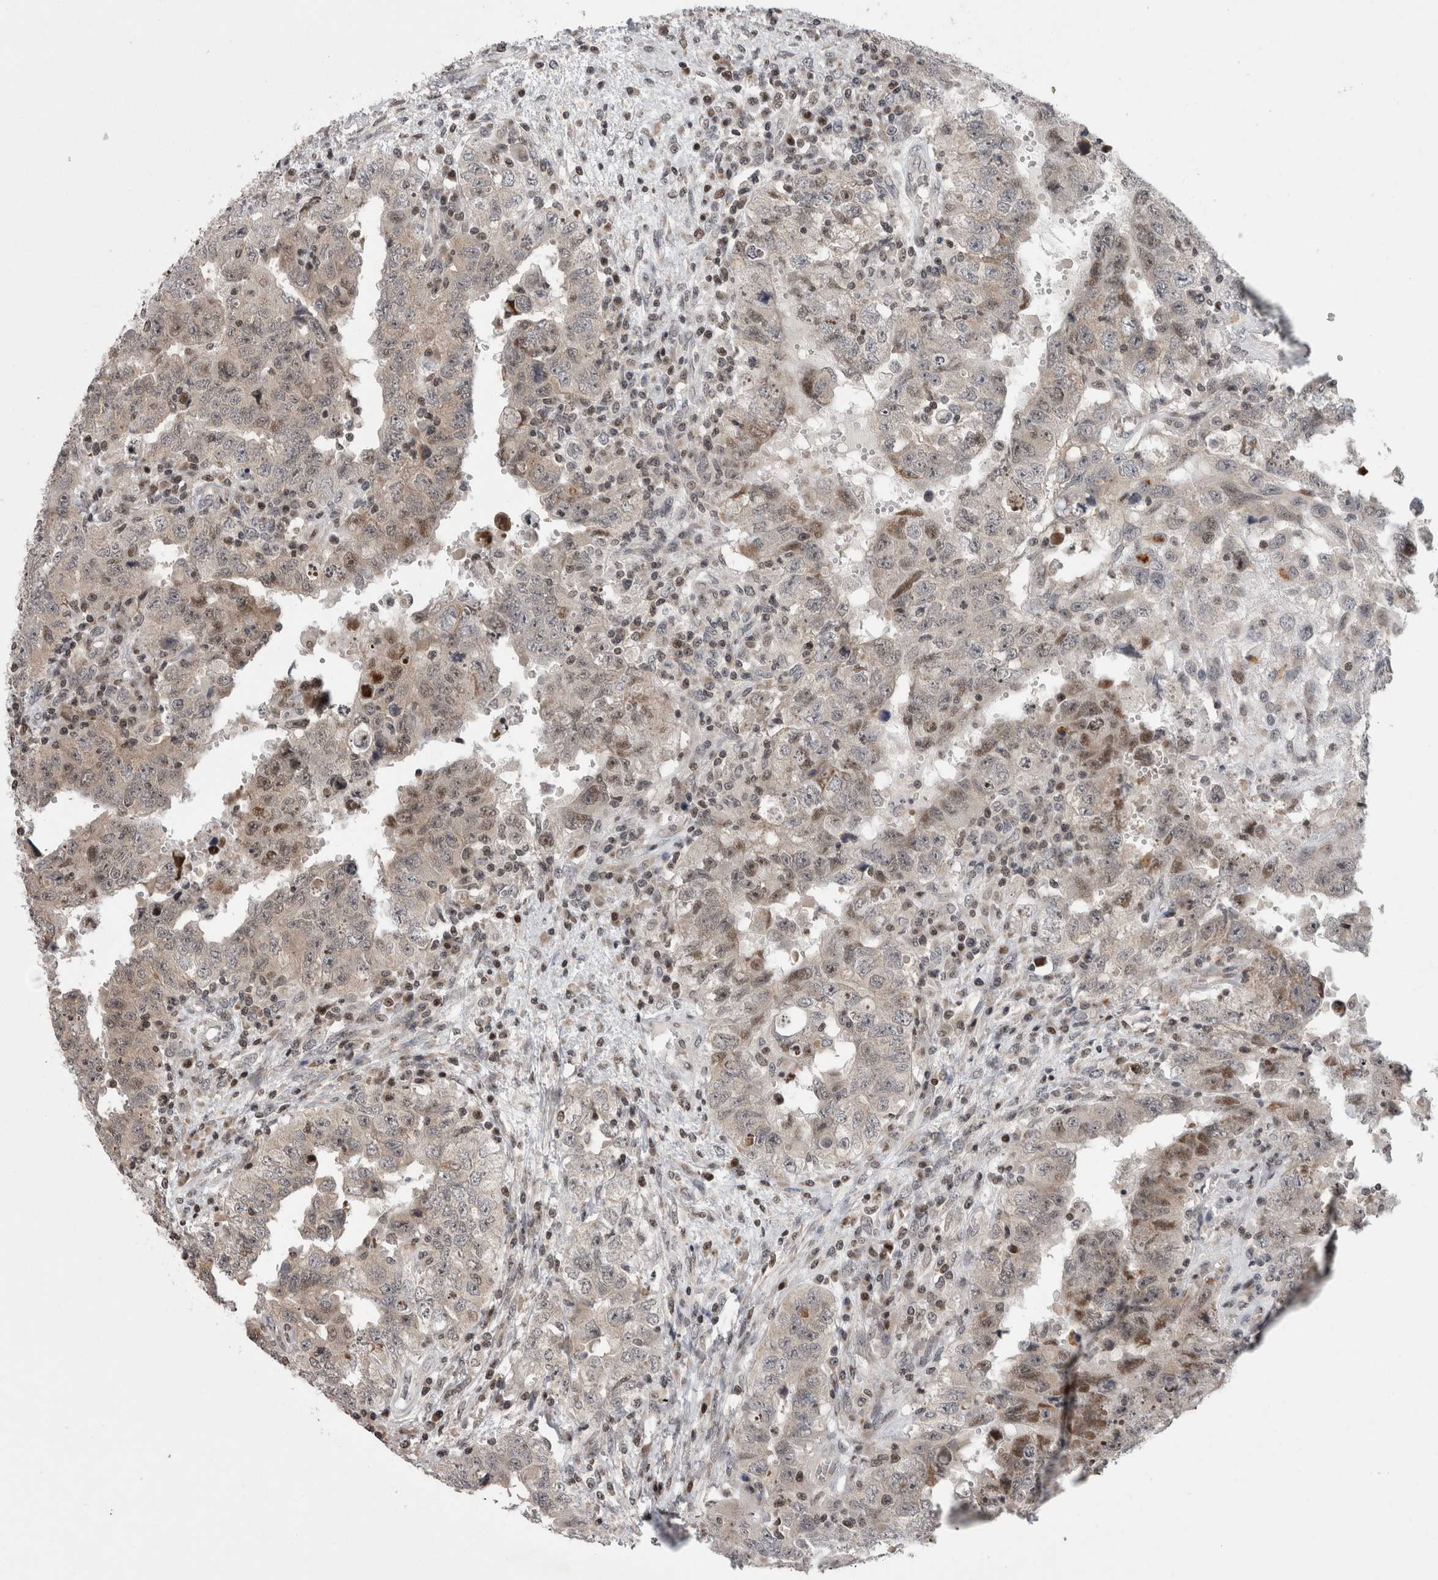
{"staining": {"intensity": "moderate", "quantity": "<25%", "location": "nuclear"}, "tissue": "testis cancer", "cell_type": "Tumor cells", "image_type": "cancer", "snomed": [{"axis": "morphology", "description": "Carcinoma, Embryonal, NOS"}, {"axis": "topography", "description": "Testis"}], "caption": "Testis cancer (embryonal carcinoma) stained with a protein marker demonstrates moderate staining in tumor cells.", "gene": "ZBTB11", "patient": {"sex": "male", "age": 26}}